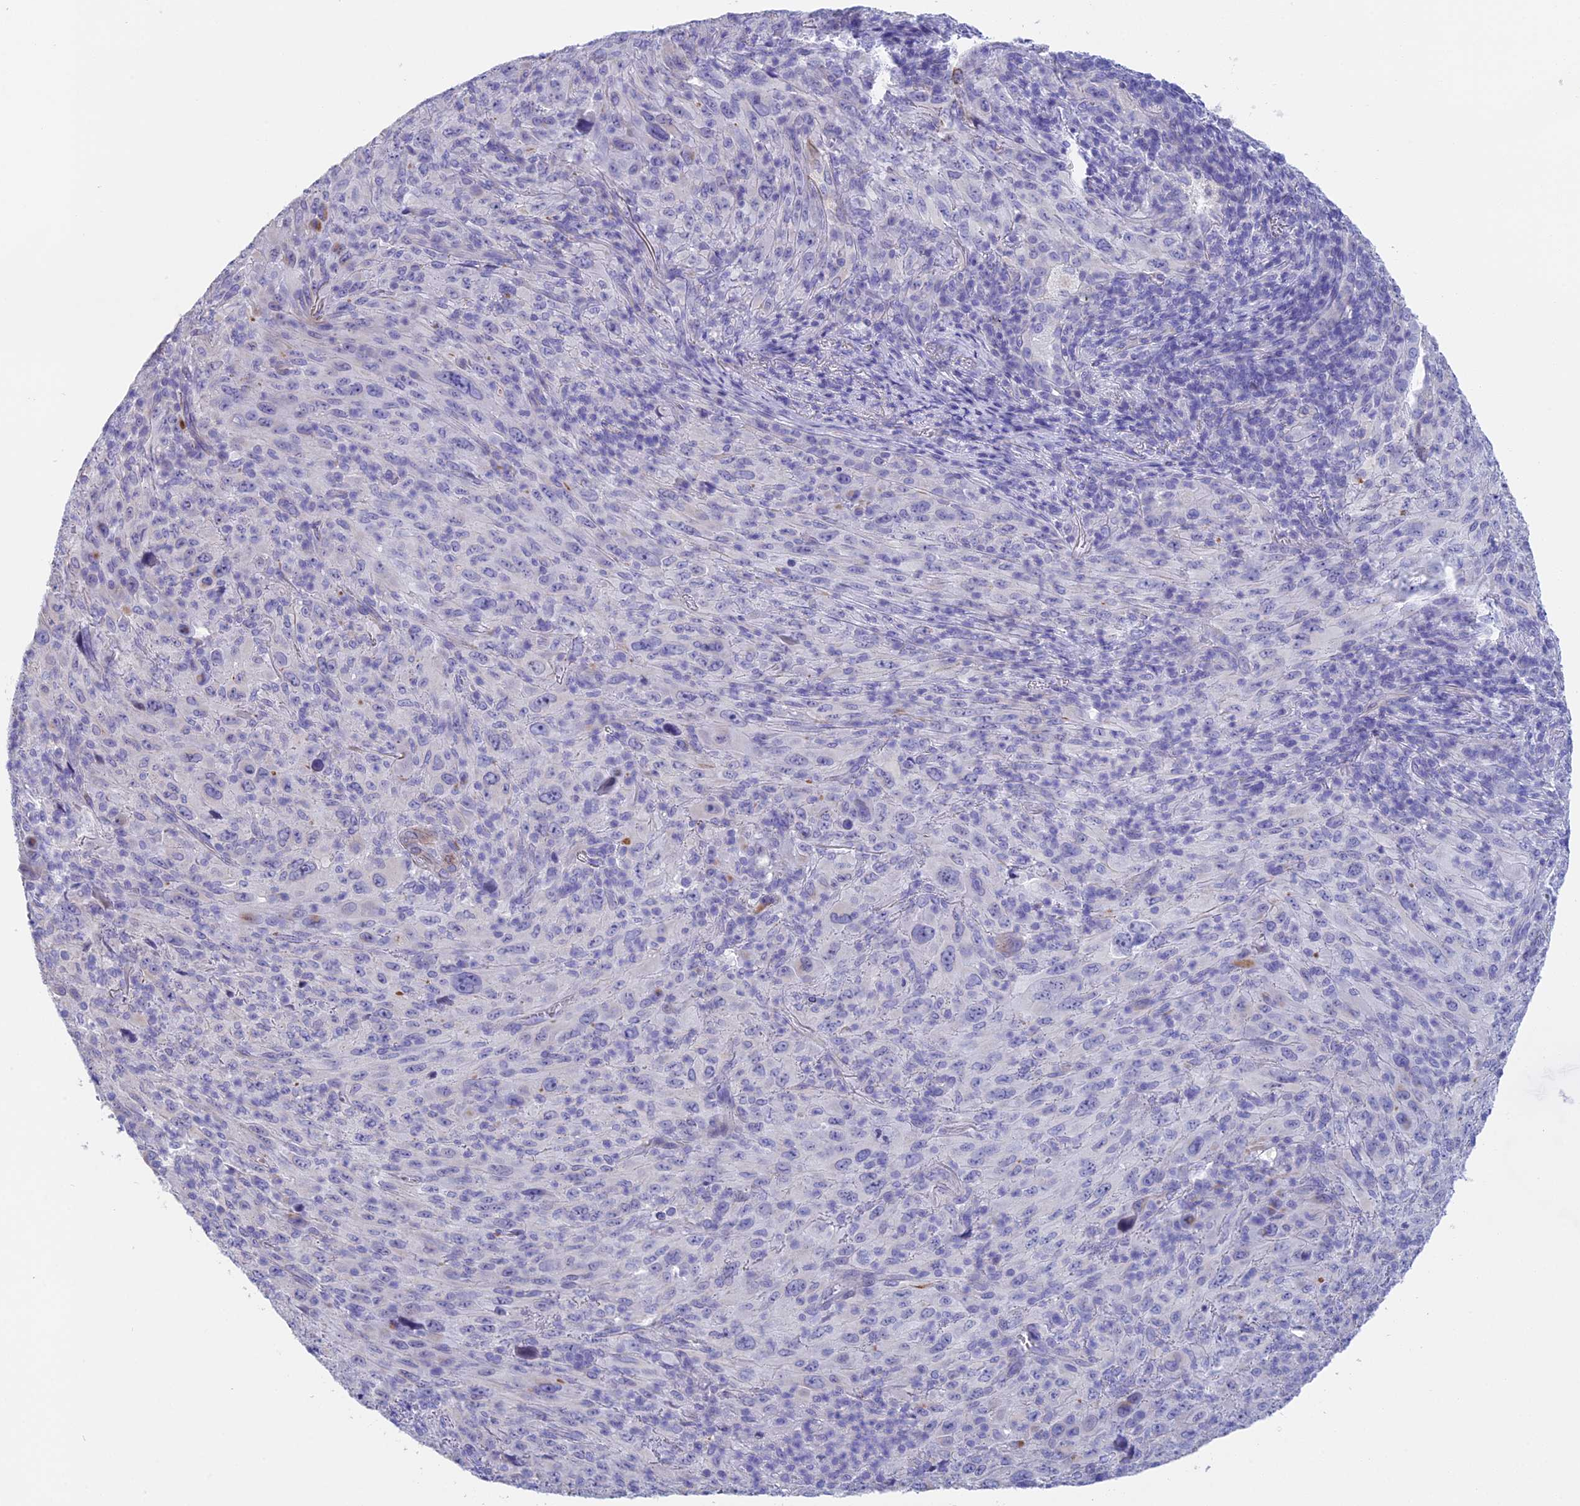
{"staining": {"intensity": "negative", "quantity": "none", "location": "none"}, "tissue": "melanoma", "cell_type": "Tumor cells", "image_type": "cancer", "snomed": [{"axis": "morphology", "description": "Malignant melanoma, Metastatic site"}, {"axis": "topography", "description": "Skin"}], "caption": "A histopathology image of malignant melanoma (metastatic site) stained for a protein displays no brown staining in tumor cells.", "gene": "TACSTD2", "patient": {"sex": "female", "age": 56}}